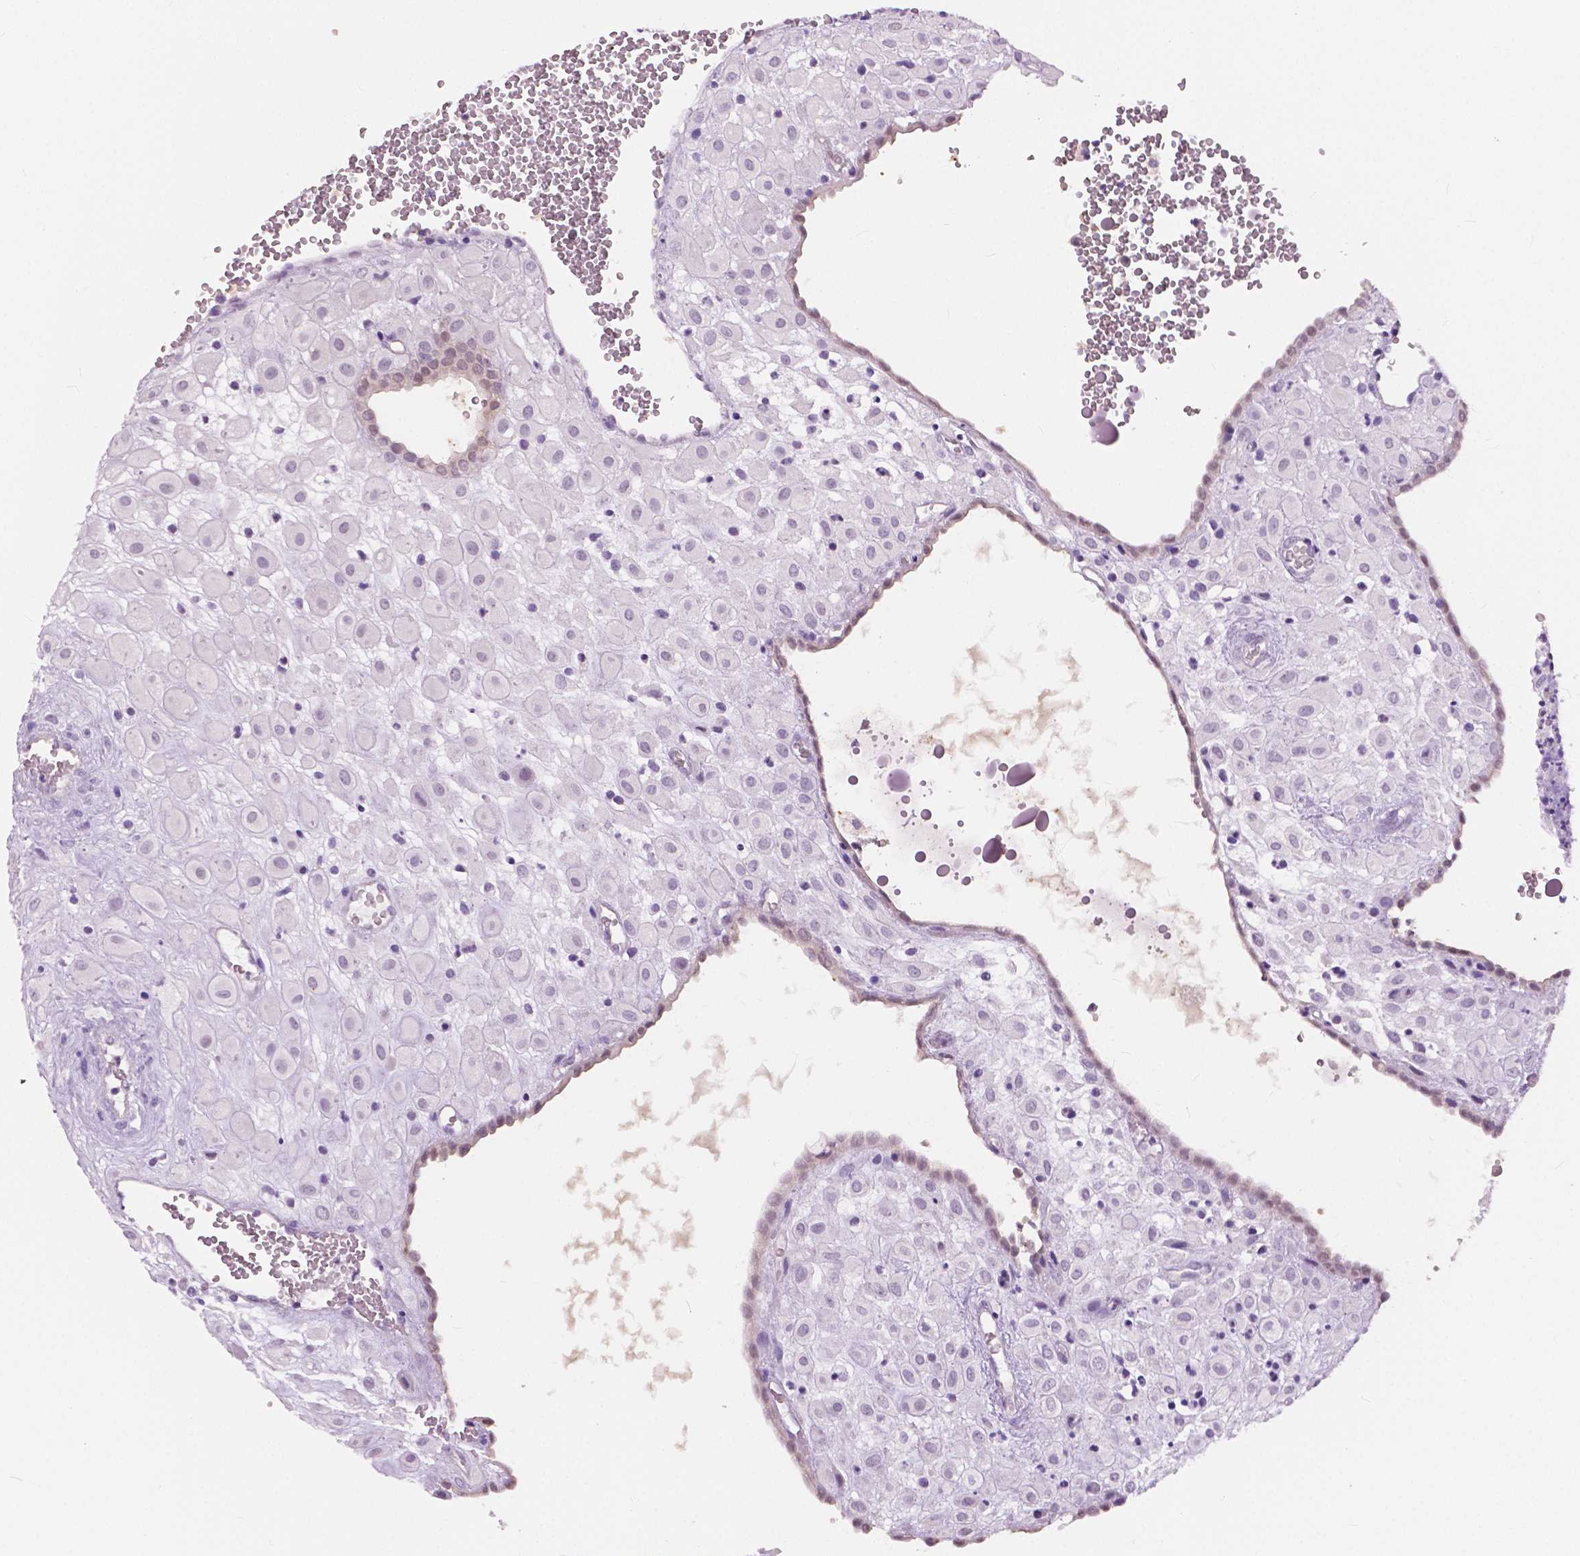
{"staining": {"intensity": "negative", "quantity": "none", "location": "none"}, "tissue": "placenta", "cell_type": "Decidual cells", "image_type": "normal", "snomed": [{"axis": "morphology", "description": "Normal tissue, NOS"}, {"axis": "topography", "description": "Placenta"}], "caption": "IHC of benign human placenta shows no expression in decidual cells. (Brightfield microscopy of DAB (3,3'-diaminobenzidine) immunohistochemistry at high magnification).", "gene": "TKFC", "patient": {"sex": "female", "age": 24}}